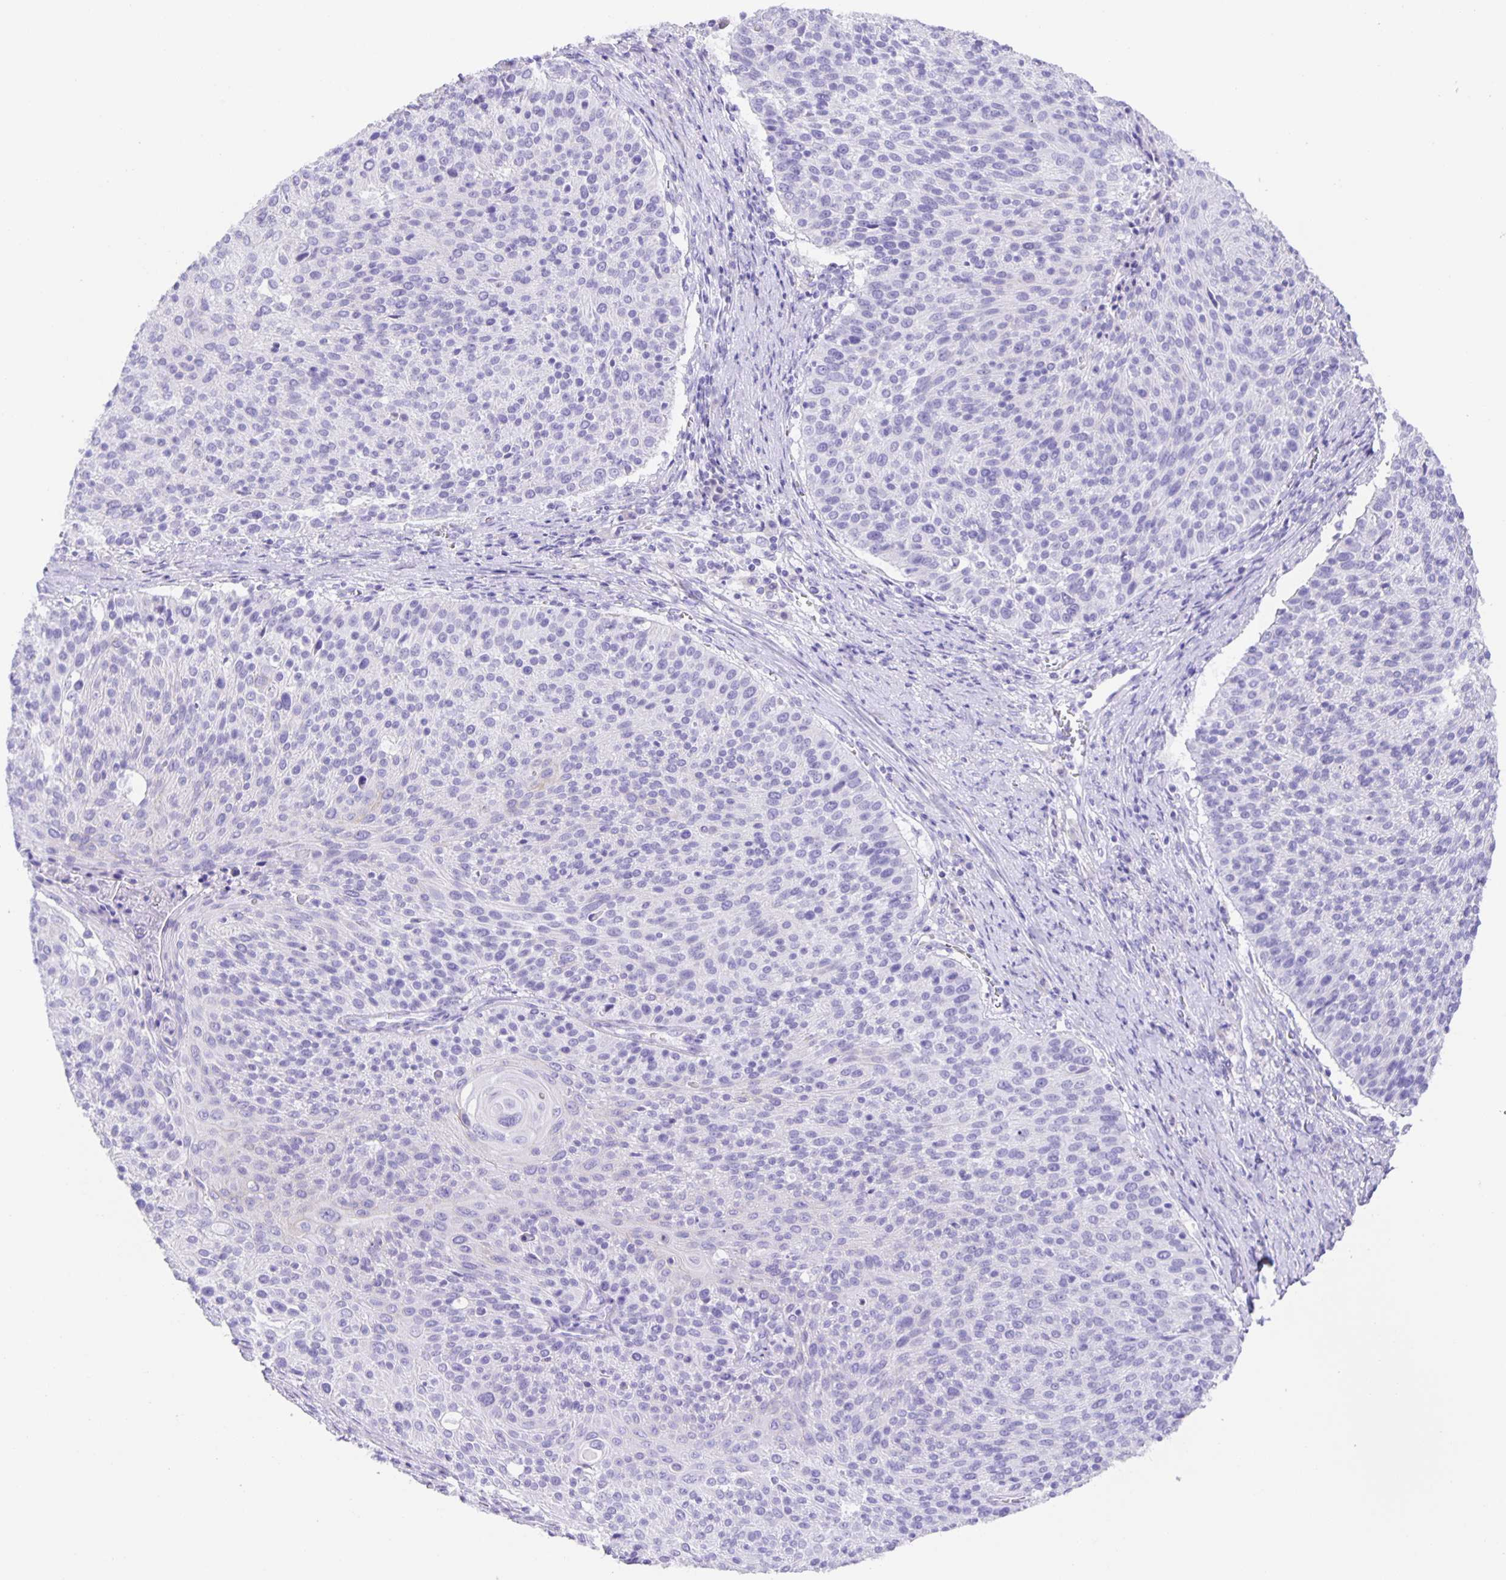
{"staining": {"intensity": "negative", "quantity": "none", "location": "none"}, "tissue": "cervical cancer", "cell_type": "Tumor cells", "image_type": "cancer", "snomed": [{"axis": "morphology", "description": "Squamous cell carcinoma, NOS"}, {"axis": "topography", "description": "Cervix"}], "caption": "DAB immunohistochemical staining of cervical cancer (squamous cell carcinoma) shows no significant expression in tumor cells.", "gene": "GUCA2A", "patient": {"sex": "female", "age": 31}}